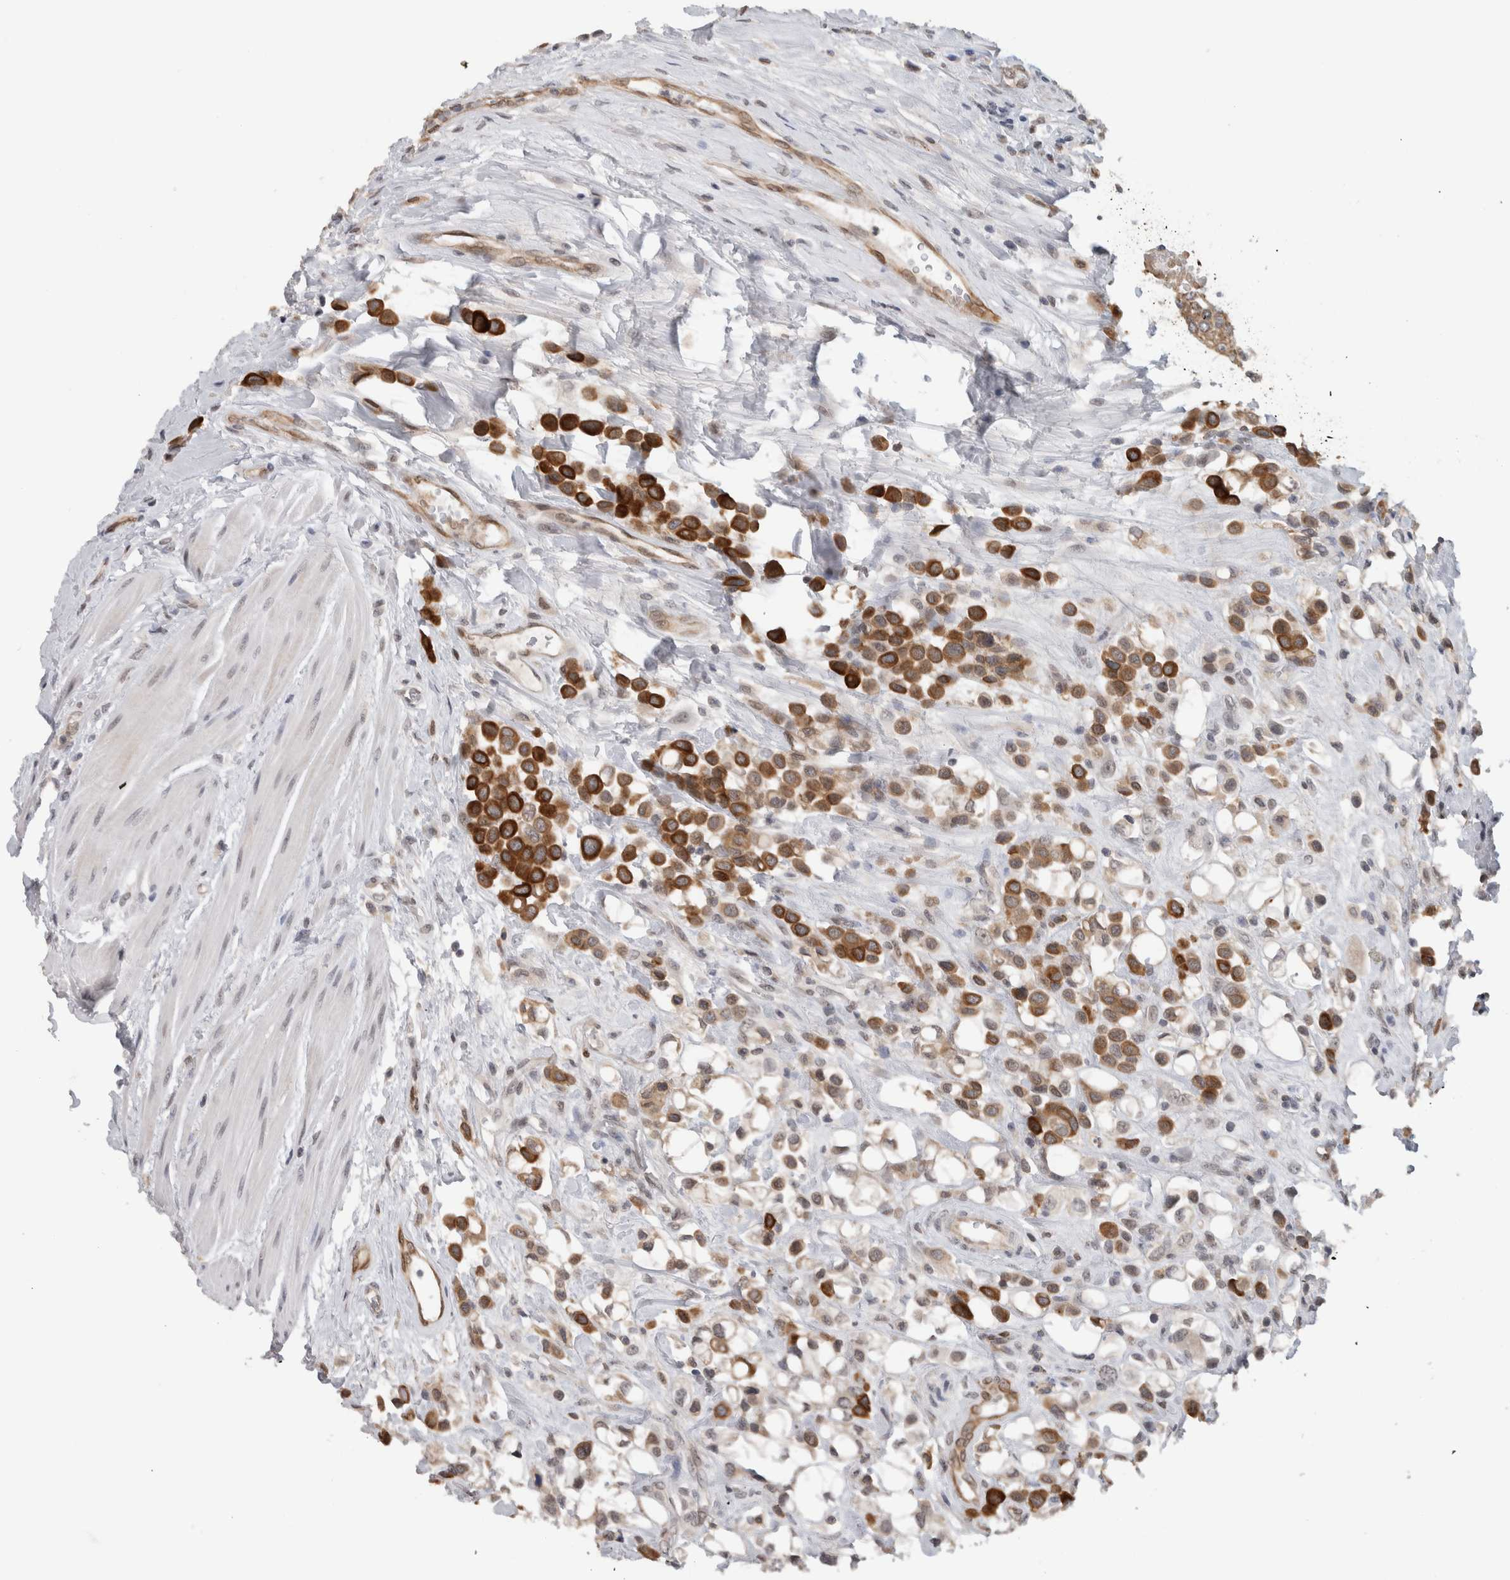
{"staining": {"intensity": "strong", "quantity": ">75%", "location": "cytoplasmic/membranous"}, "tissue": "urothelial cancer", "cell_type": "Tumor cells", "image_type": "cancer", "snomed": [{"axis": "morphology", "description": "Urothelial carcinoma, High grade"}, {"axis": "topography", "description": "Urinary bladder"}], "caption": "This is a micrograph of IHC staining of urothelial cancer, which shows strong expression in the cytoplasmic/membranous of tumor cells.", "gene": "PRXL2A", "patient": {"sex": "male", "age": 50}}